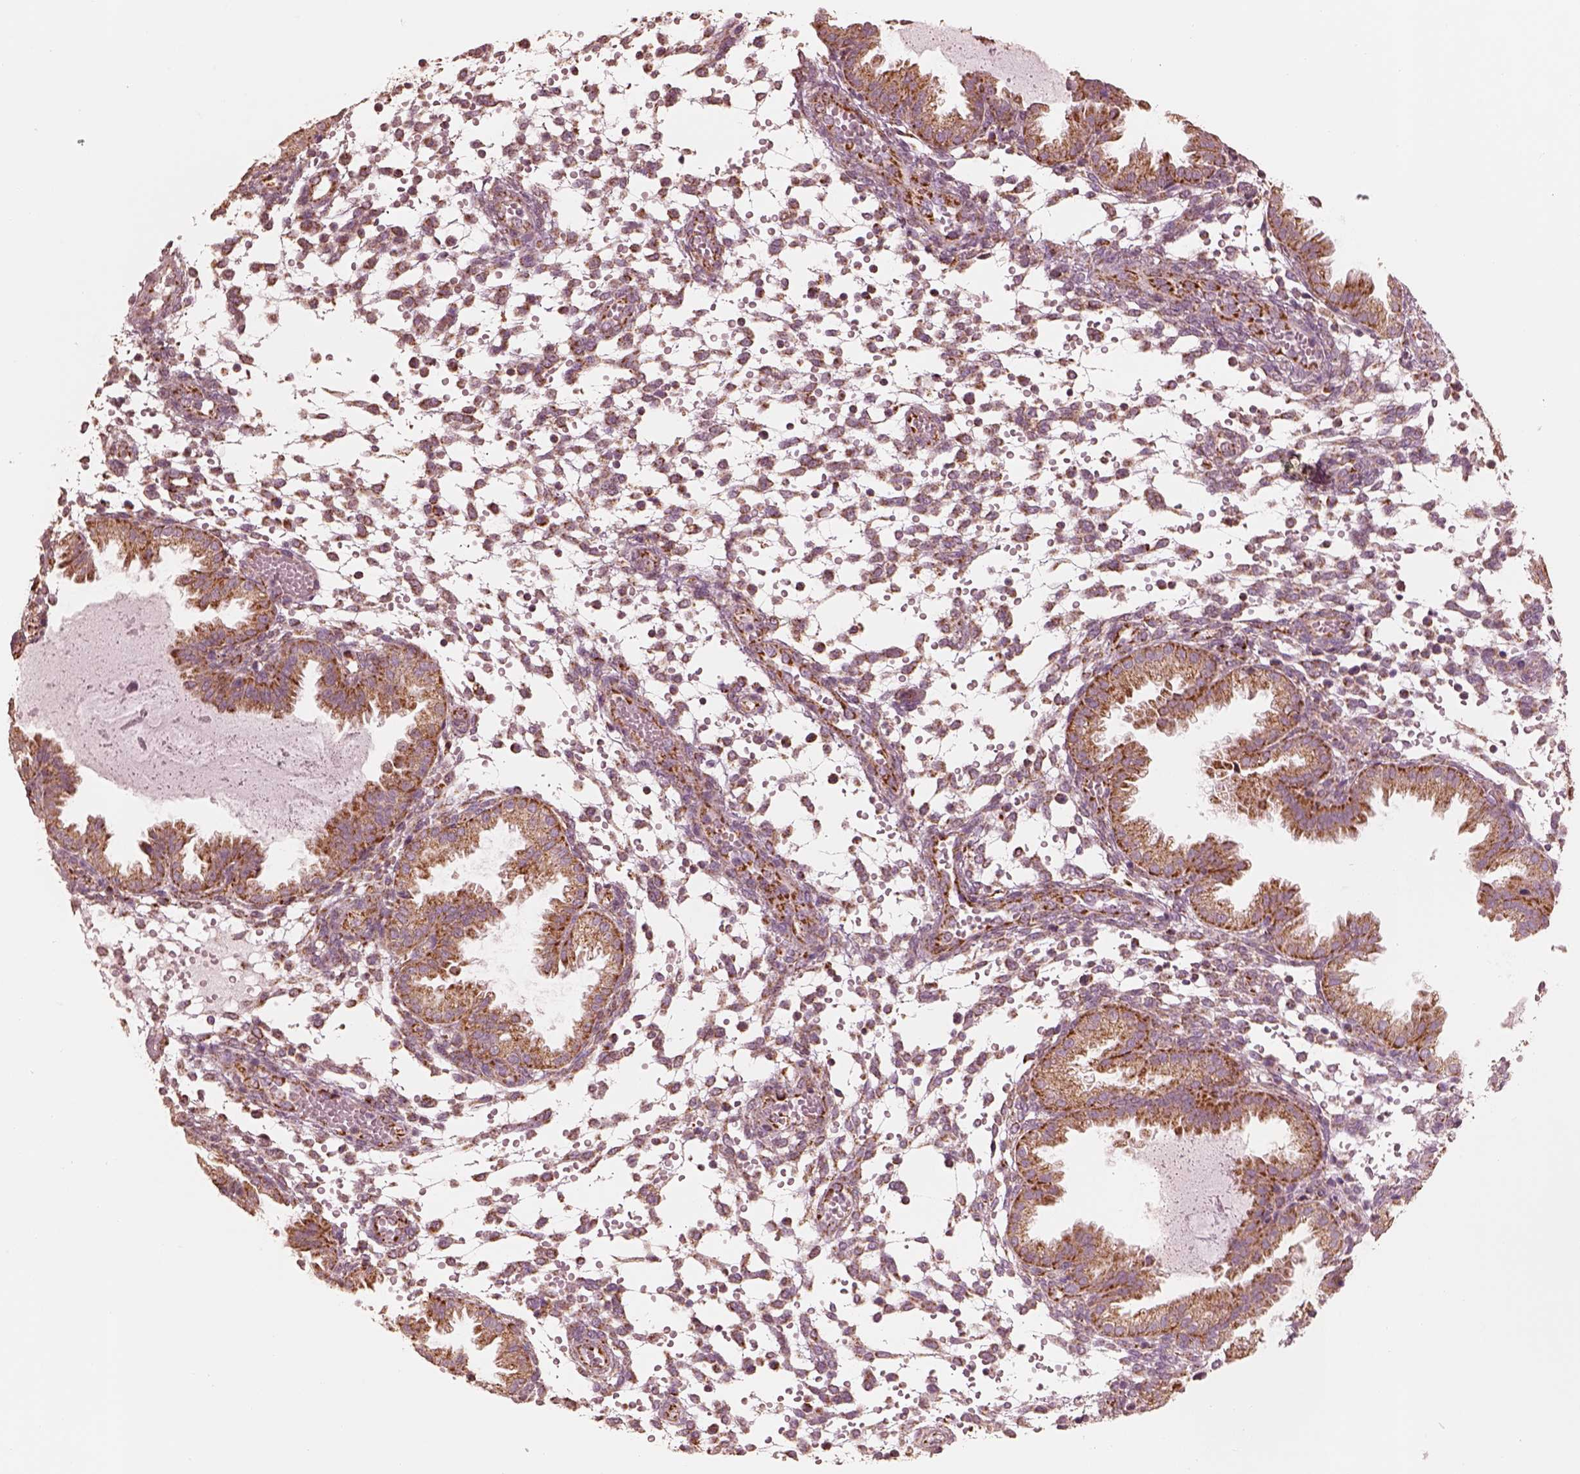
{"staining": {"intensity": "weak", "quantity": ">75%", "location": "cytoplasmic/membranous"}, "tissue": "endometrium", "cell_type": "Cells in endometrial stroma", "image_type": "normal", "snomed": [{"axis": "morphology", "description": "Normal tissue, NOS"}, {"axis": "topography", "description": "Endometrium"}], "caption": "Protein analysis of unremarkable endometrium shows weak cytoplasmic/membranous staining in about >75% of cells in endometrial stroma. (DAB IHC with brightfield microscopy, high magnification).", "gene": "ENTPD6", "patient": {"sex": "female", "age": 33}}